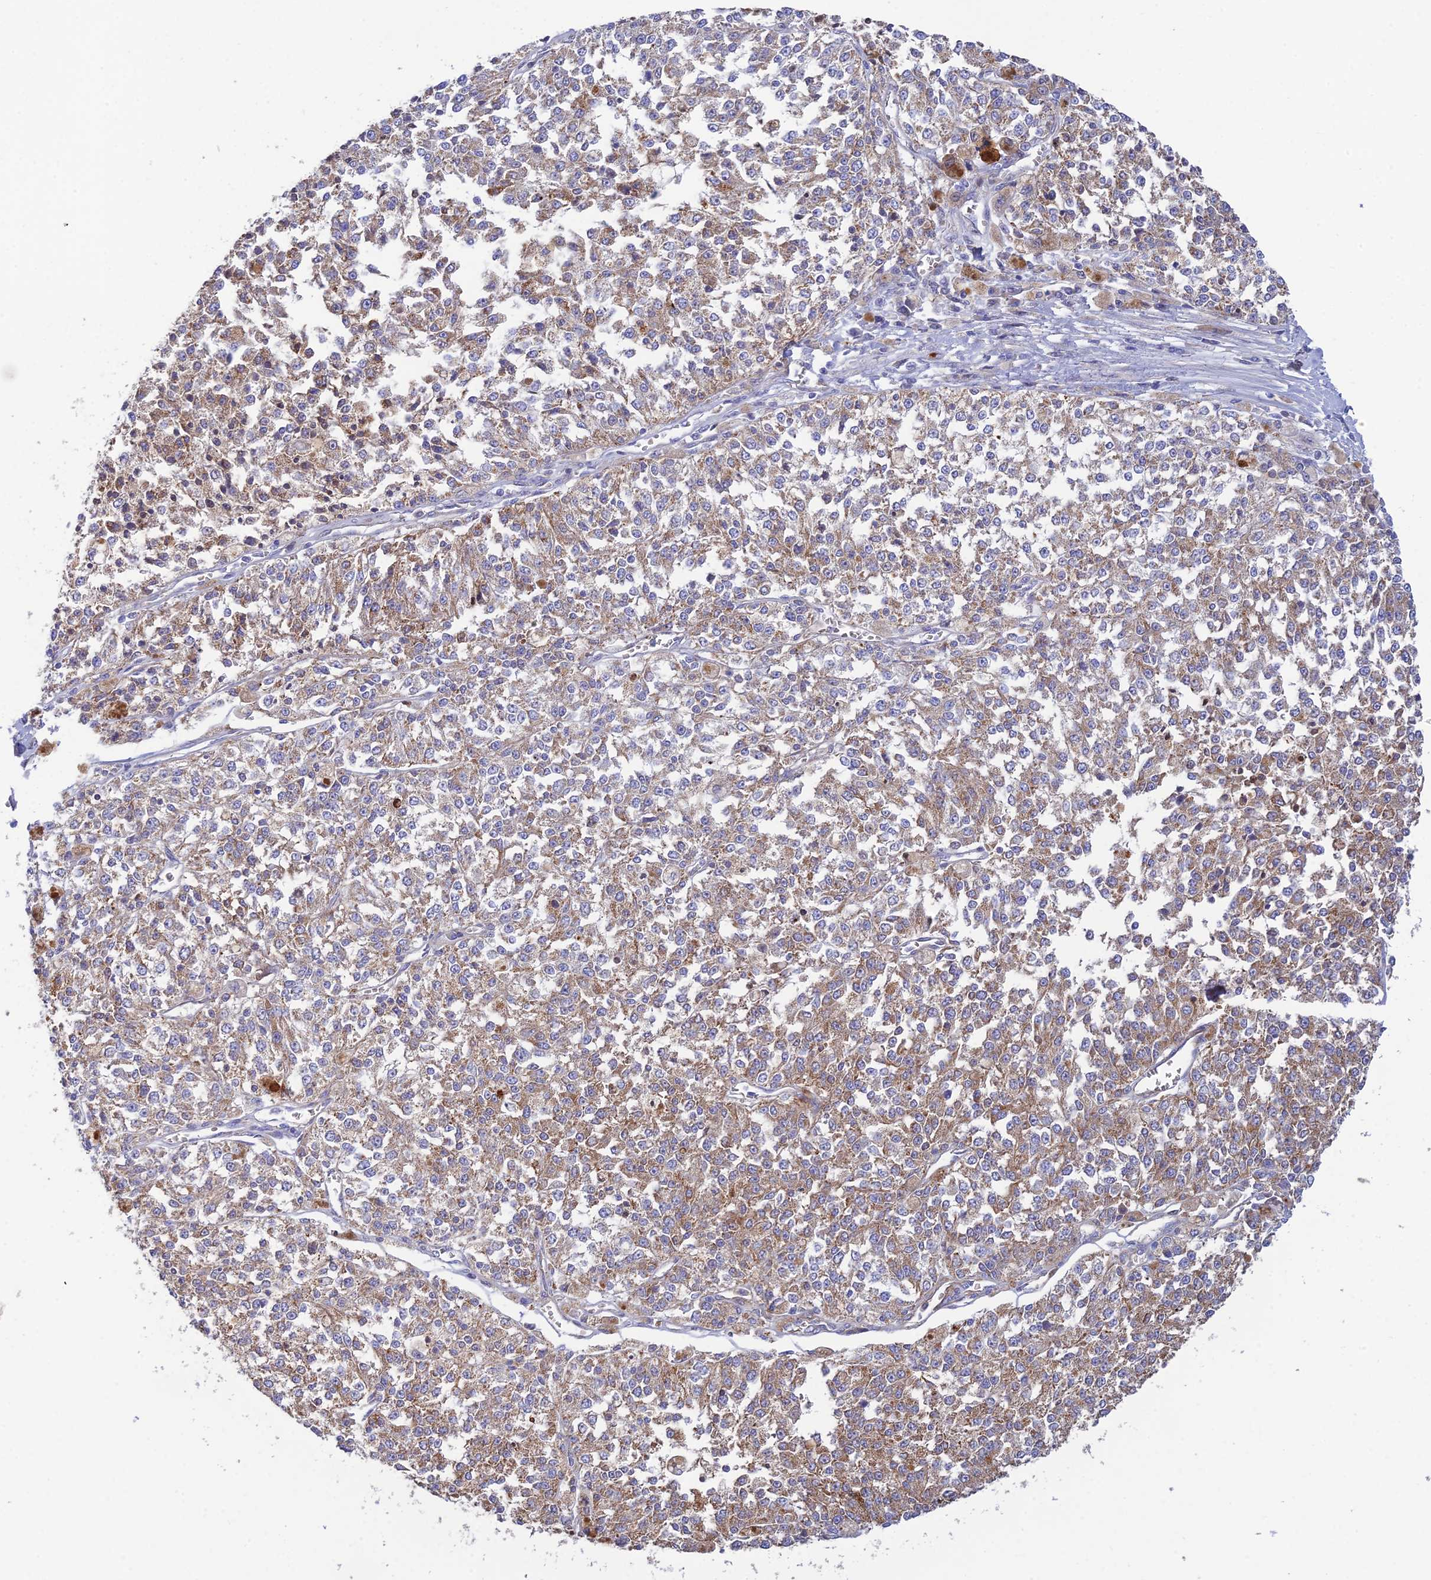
{"staining": {"intensity": "moderate", "quantity": "25%-75%", "location": "cytoplasmic/membranous"}, "tissue": "melanoma", "cell_type": "Tumor cells", "image_type": "cancer", "snomed": [{"axis": "morphology", "description": "Malignant melanoma, NOS"}, {"axis": "topography", "description": "Skin"}], "caption": "Protein expression analysis of human malignant melanoma reveals moderate cytoplasmic/membranous expression in approximately 25%-75% of tumor cells.", "gene": "CSPG4", "patient": {"sex": "female", "age": 64}}